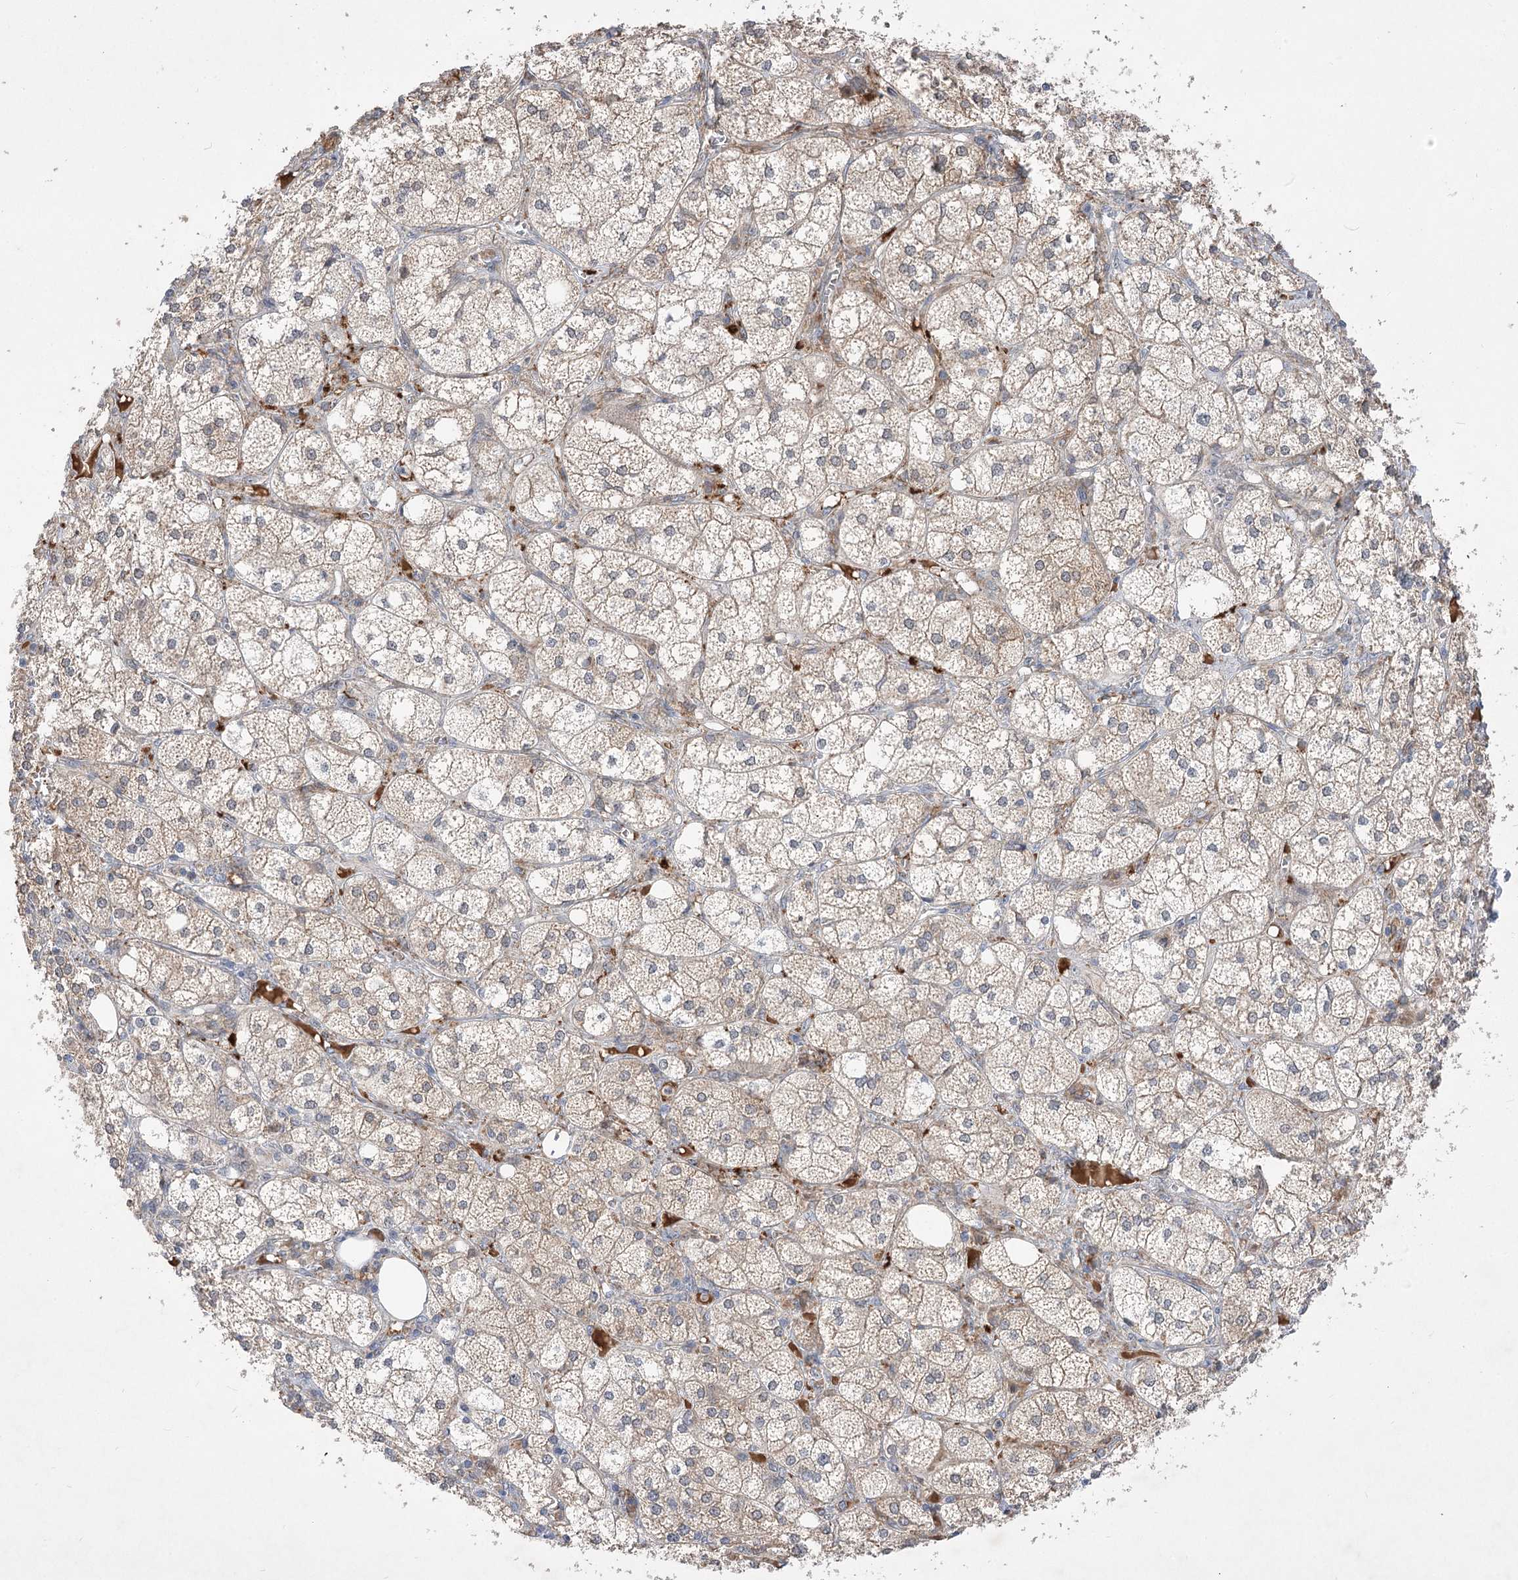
{"staining": {"intensity": "strong", "quantity": "25%-75%", "location": "cytoplasmic/membranous"}, "tissue": "adrenal gland", "cell_type": "Glandular cells", "image_type": "normal", "snomed": [{"axis": "morphology", "description": "Normal tissue, NOS"}, {"axis": "topography", "description": "Adrenal gland"}], "caption": "Immunohistochemical staining of normal adrenal gland reveals strong cytoplasmic/membranous protein positivity in about 25%-75% of glandular cells.", "gene": "HELT", "patient": {"sex": "female", "age": 61}}